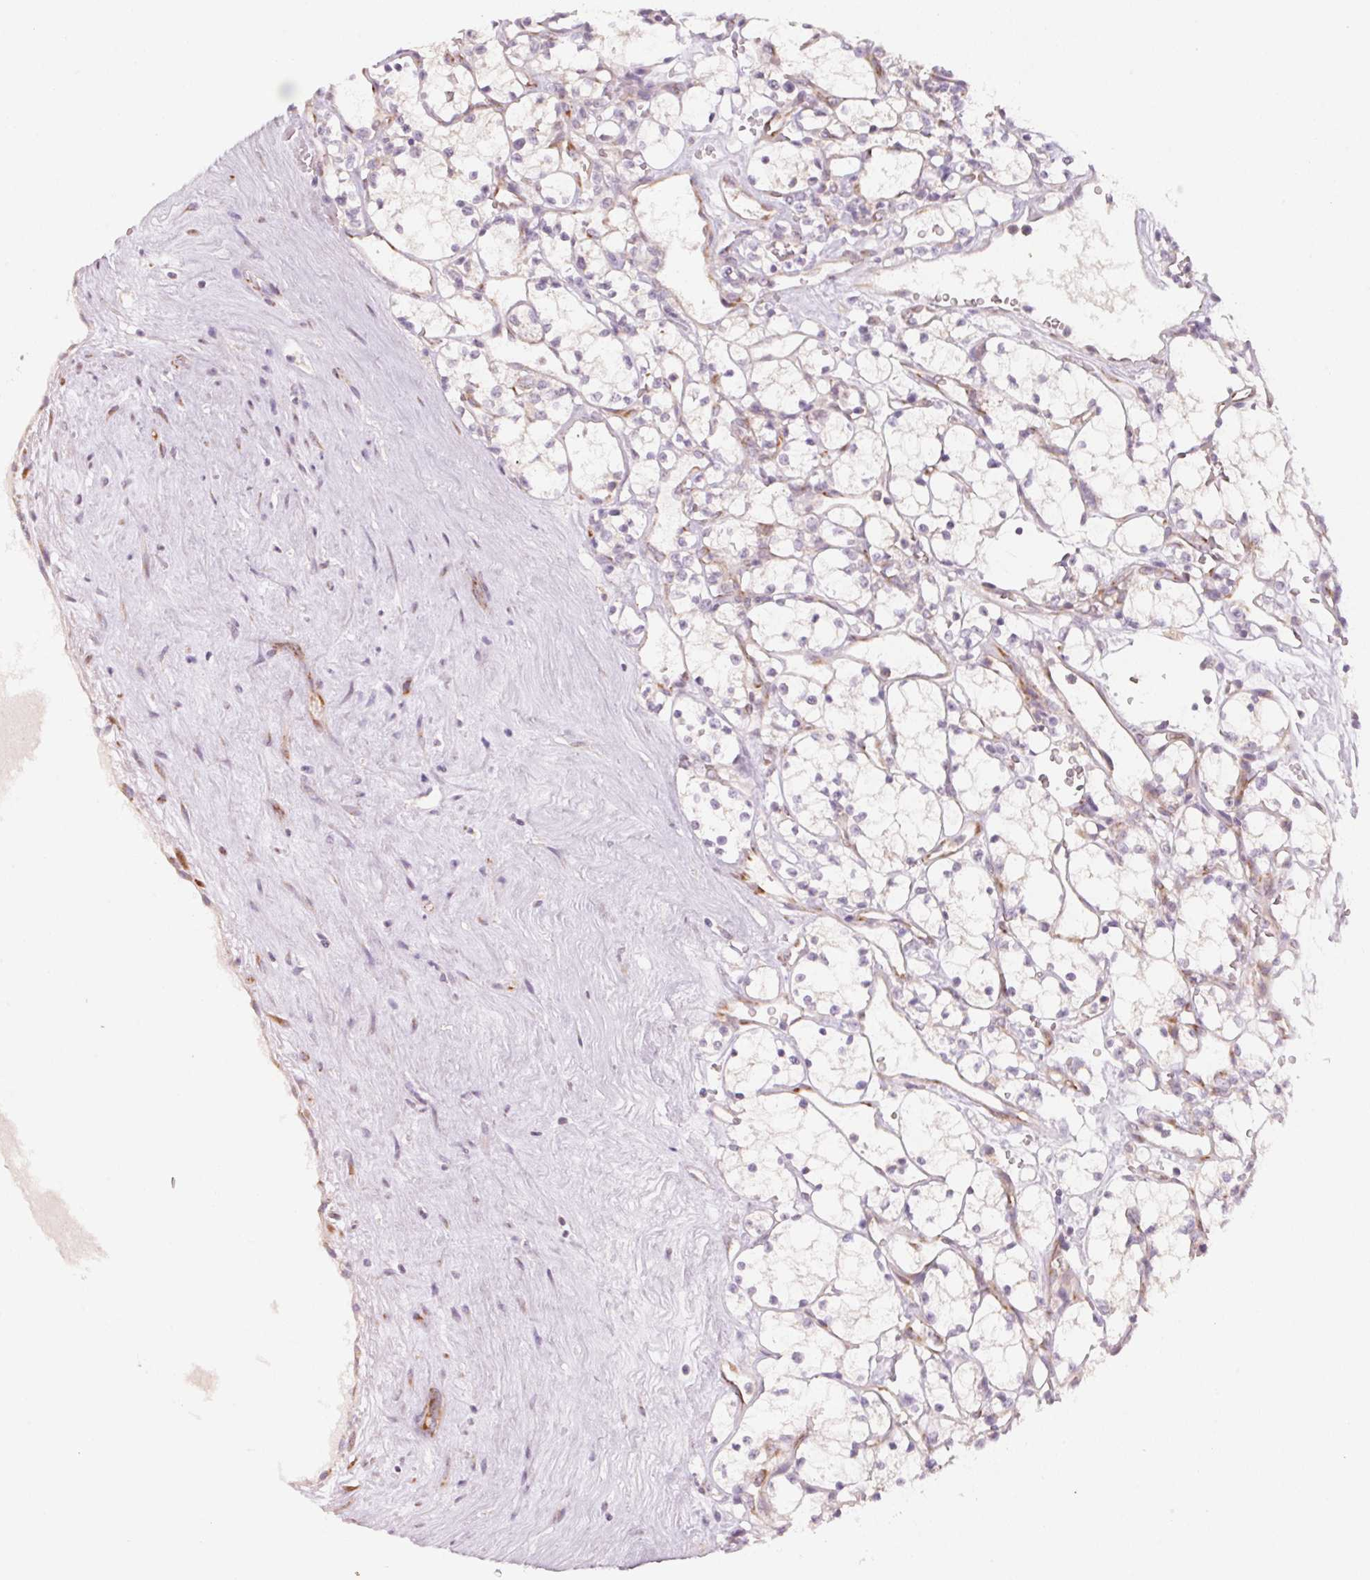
{"staining": {"intensity": "negative", "quantity": "none", "location": "none"}, "tissue": "renal cancer", "cell_type": "Tumor cells", "image_type": "cancer", "snomed": [{"axis": "morphology", "description": "Adenocarcinoma, NOS"}, {"axis": "topography", "description": "Kidney"}], "caption": "The histopathology image displays no significant staining in tumor cells of adenocarcinoma (renal).", "gene": "BLOC1S2", "patient": {"sex": "female", "age": 69}}